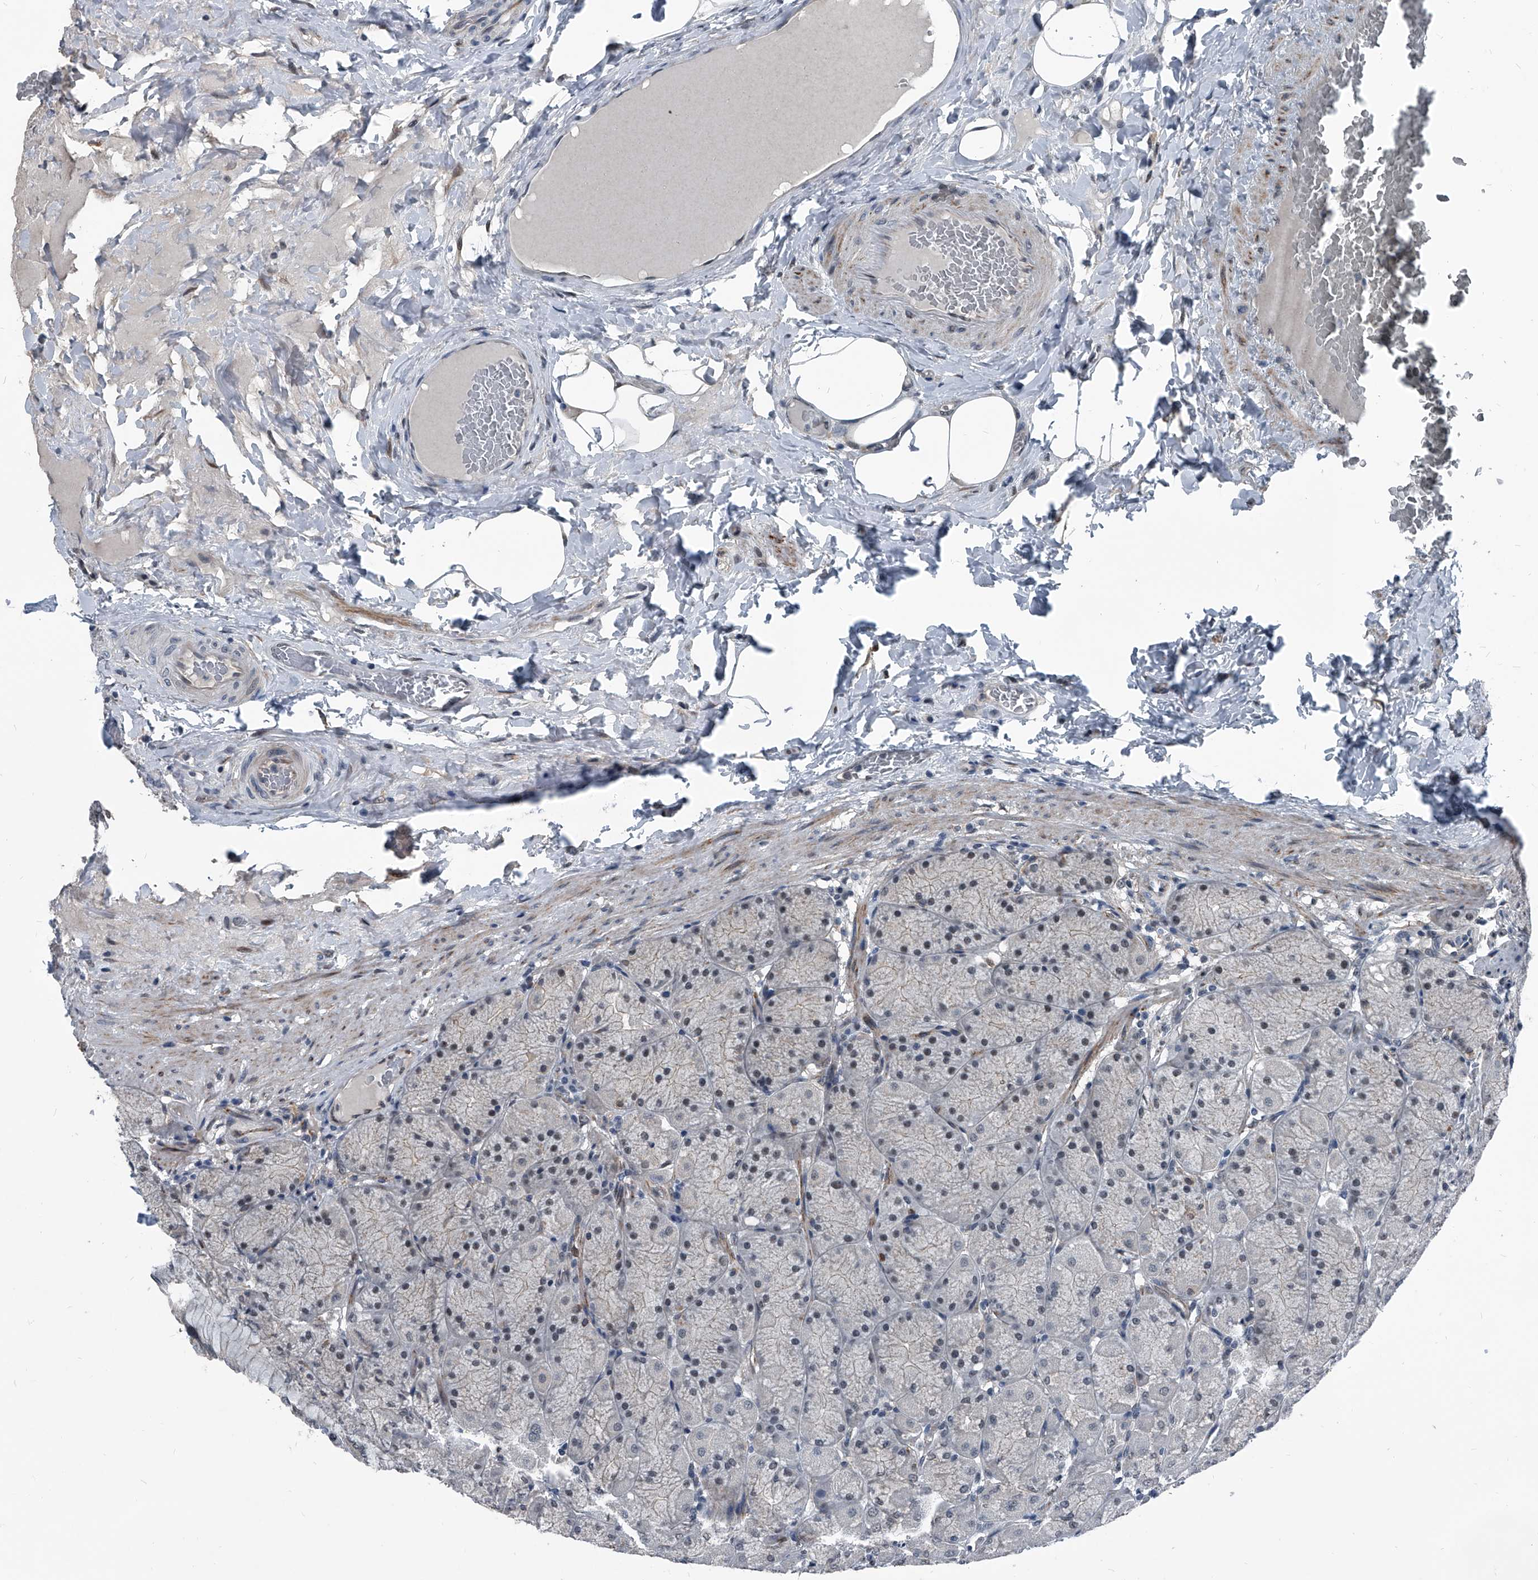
{"staining": {"intensity": "moderate", "quantity": "25%-75%", "location": "nuclear"}, "tissue": "stomach", "cell_type": "Glandular cells", "image_type": "normal", "snomed": [{"axis": "morphology", "description": "Normal tissue, NOS"}, {"axis": "topography", "description": "Stomach, upper"}], "caption": "Benign stomach was stained to show a protein in brown. There is medium levels of moderate nuclear positivity in about 25%-75% of glandular cells. Using DAB (brown) and hematoxylin (blue) stains, captured at high magnification using brightfield microscopy.", "gene": "MEN1", "patient": {"sex": "female", "age": 56}}